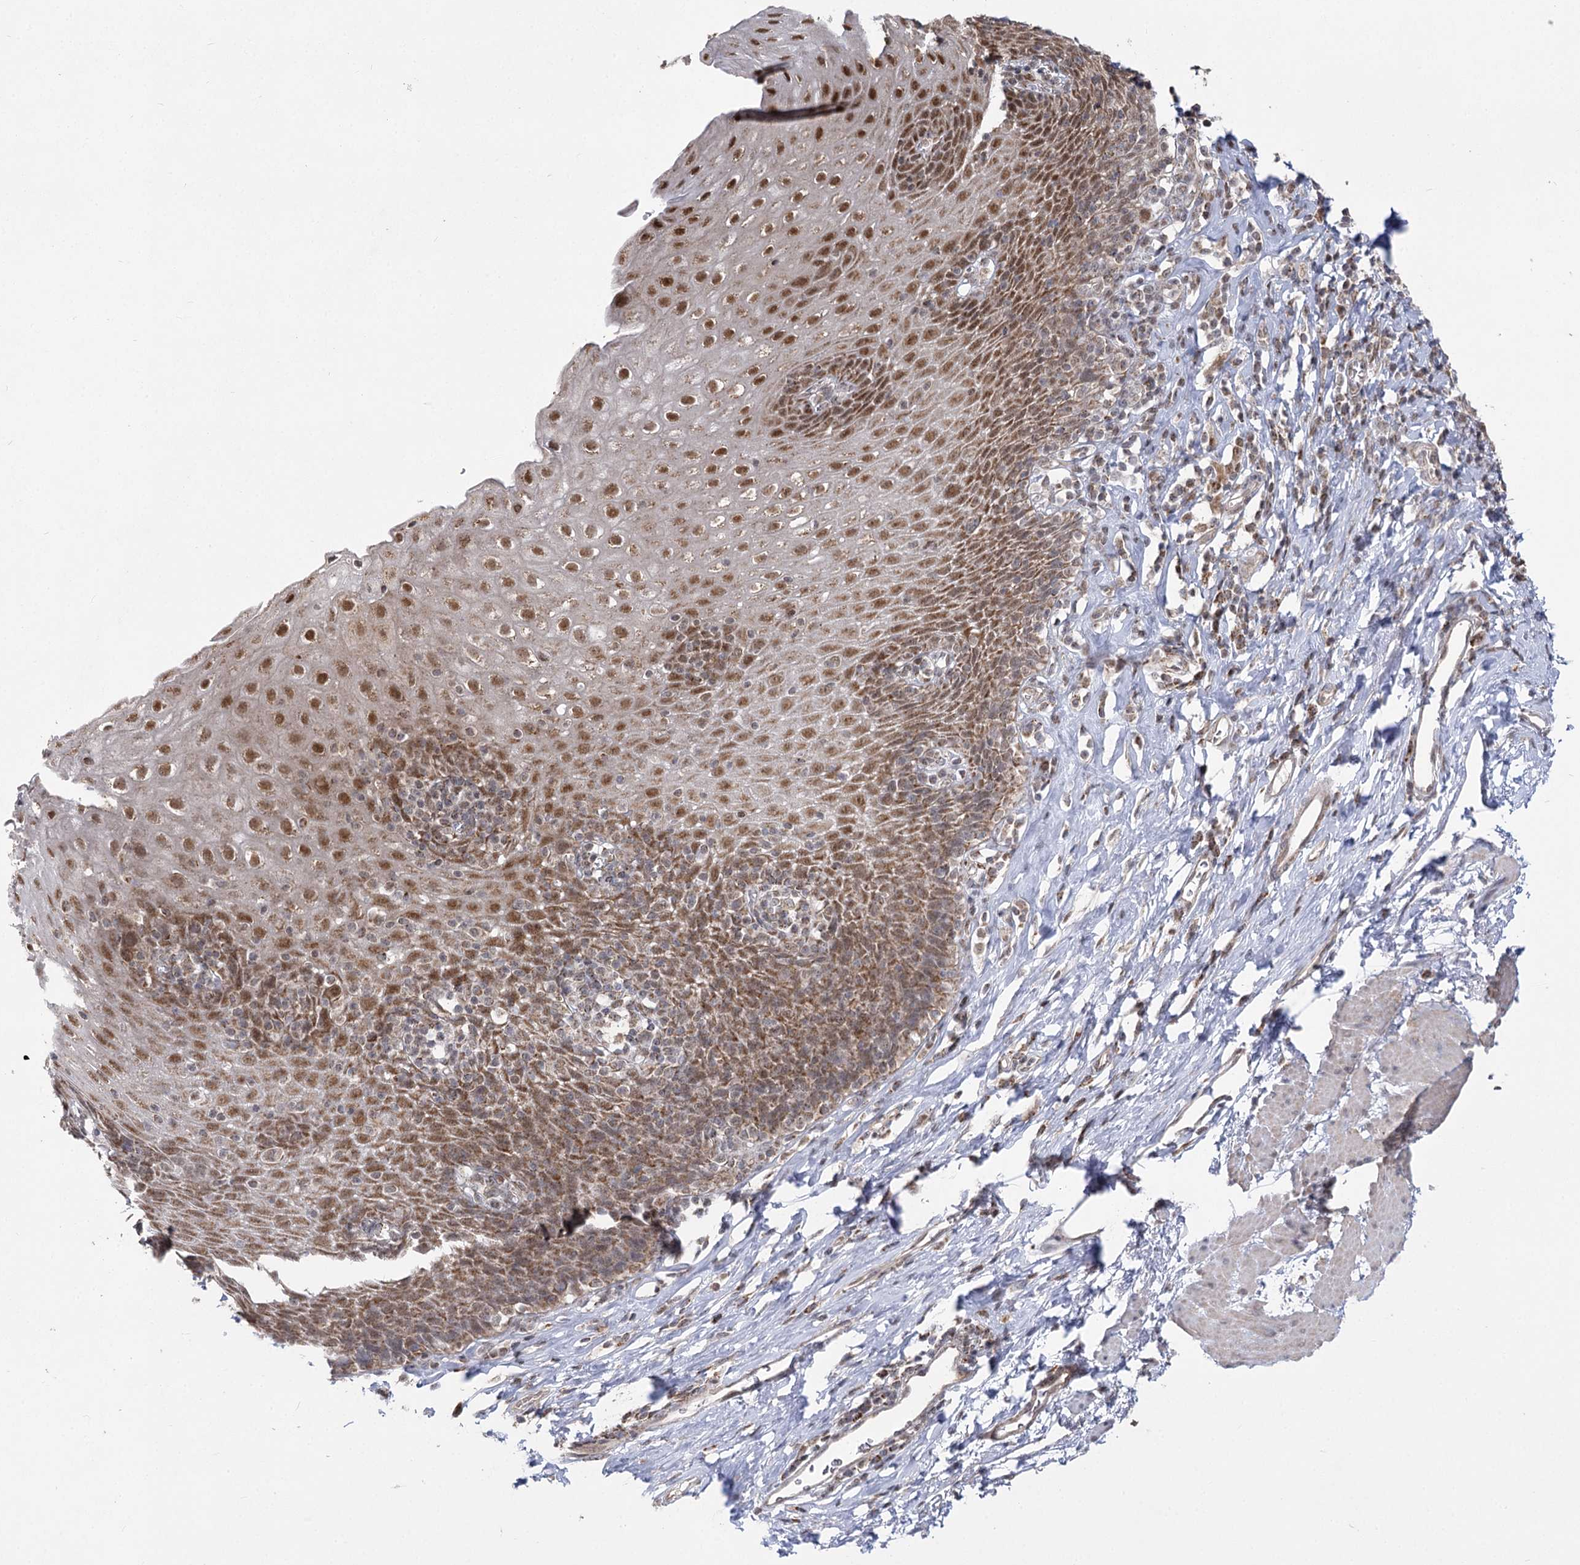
{"staining": {"intensity": "strong", "quantity": ">75%", "location": "cytoplasmic/membranous,nuclear"}, "tissue": "esophagus", "cell_type": "Squamous epithelial cells", "image_type": "normal", "snomed": [{"axis": "morphology", "description": "Normal tissue, NOS"}, {"axis": "topography", "description": "Esophagus"}], "caption": "A high amount of strong cytoplasmic/membranous,nuclear expression is appreciated in approximately >75% of squamous epithelial cells in unremarkable esophagus. (IHC, brightfield microscopy, high magnification).", "gene": "SLC4A1AP", "patient": {"sex": "female", "age": 61}}